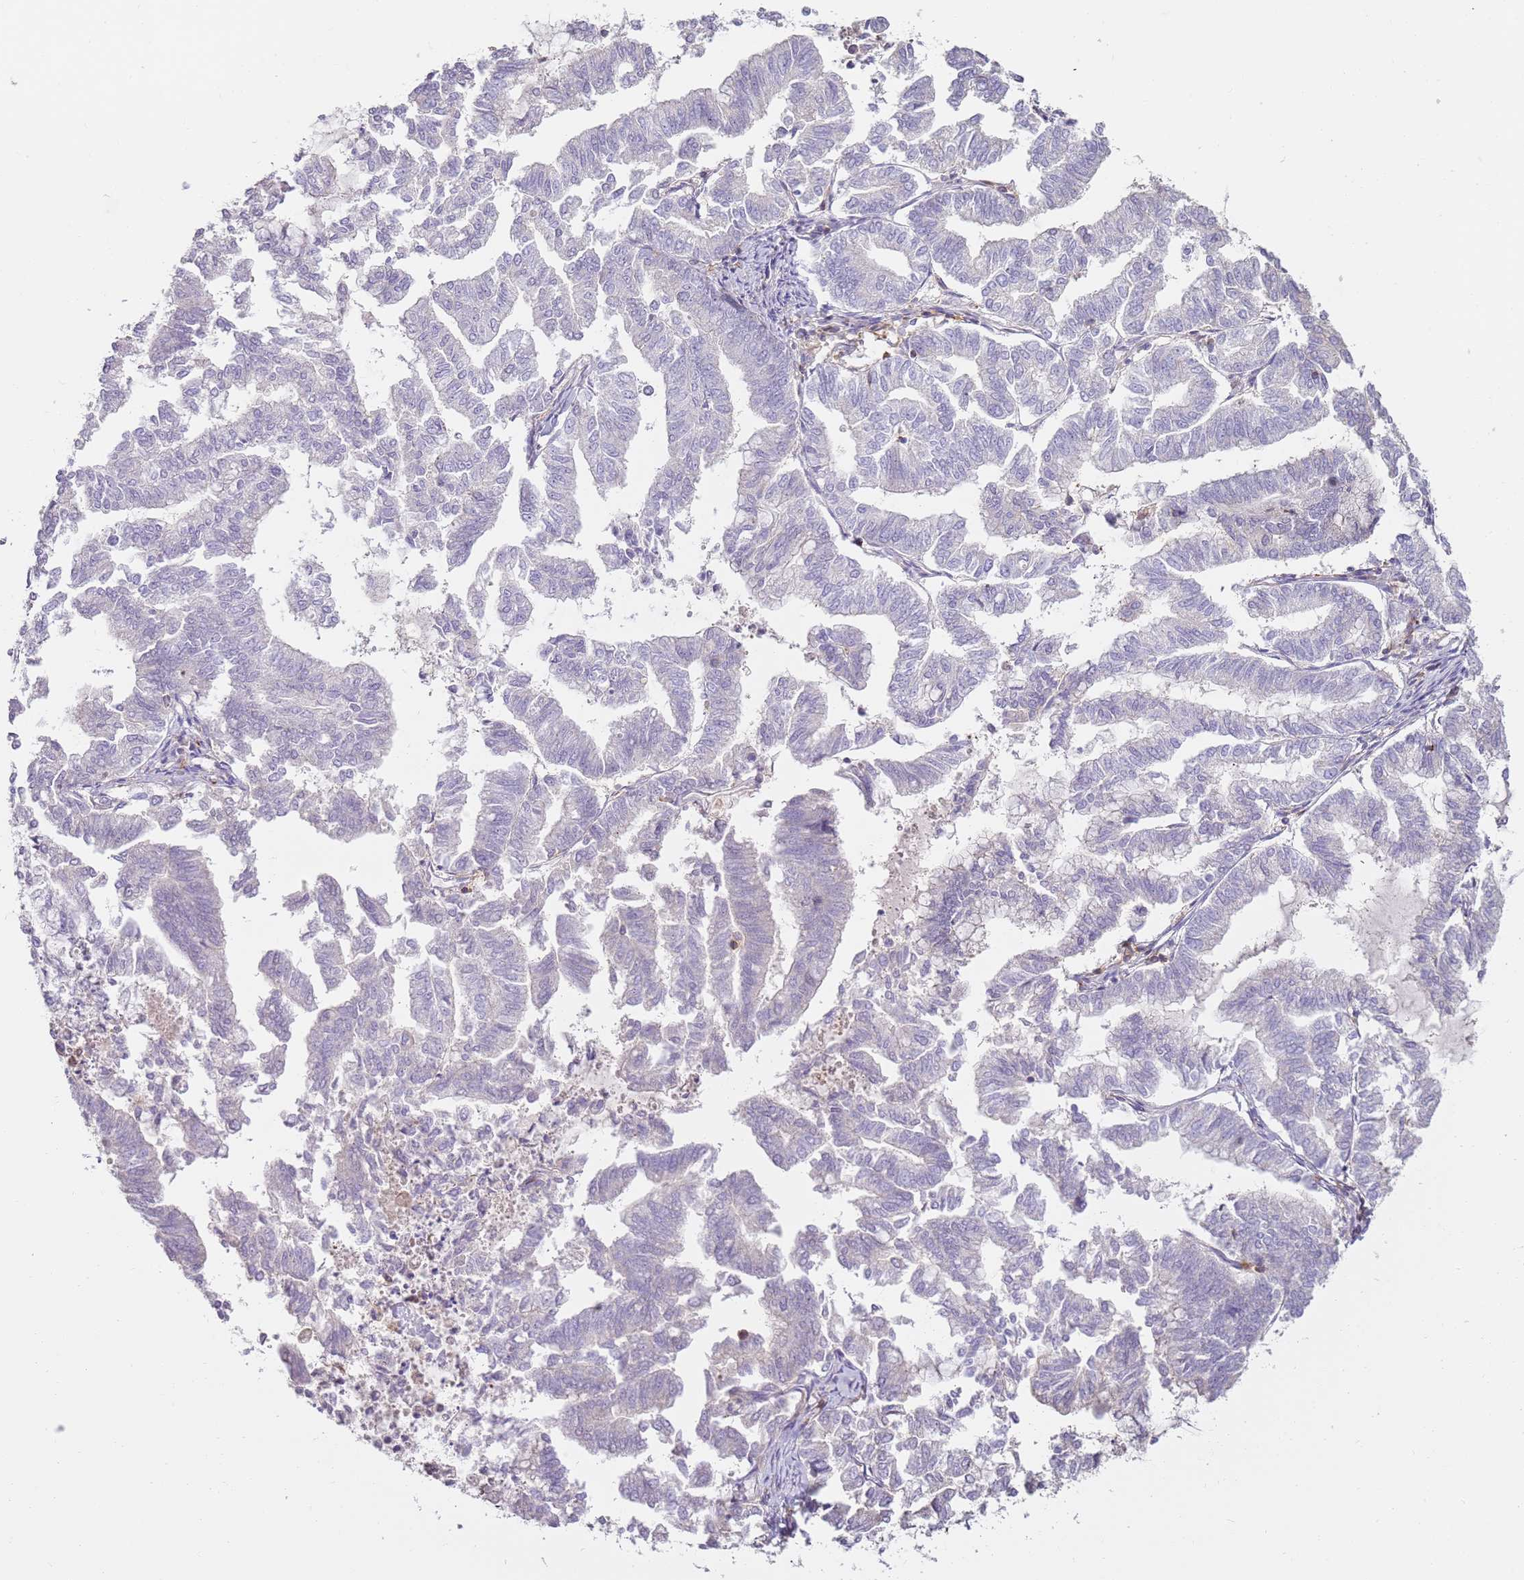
{"staining": {"intensity": "negative", "quantity": "none", "location": "none"}, "tissue": "endometrial cancer", "cell_type": "Tumor cells", "image_type": "cancer", "snomed": [{"axis": "morphology", "description": "Adenocarcinoma, NOS"}, {"axis": "topography", "description": "Endometrium"}], "caption": "Tumor cells are negative for brown protein staining in adenocarcinoma (endometrial).", "gene": "FPR1", "patient": {"sex": "female", "age": 79}}